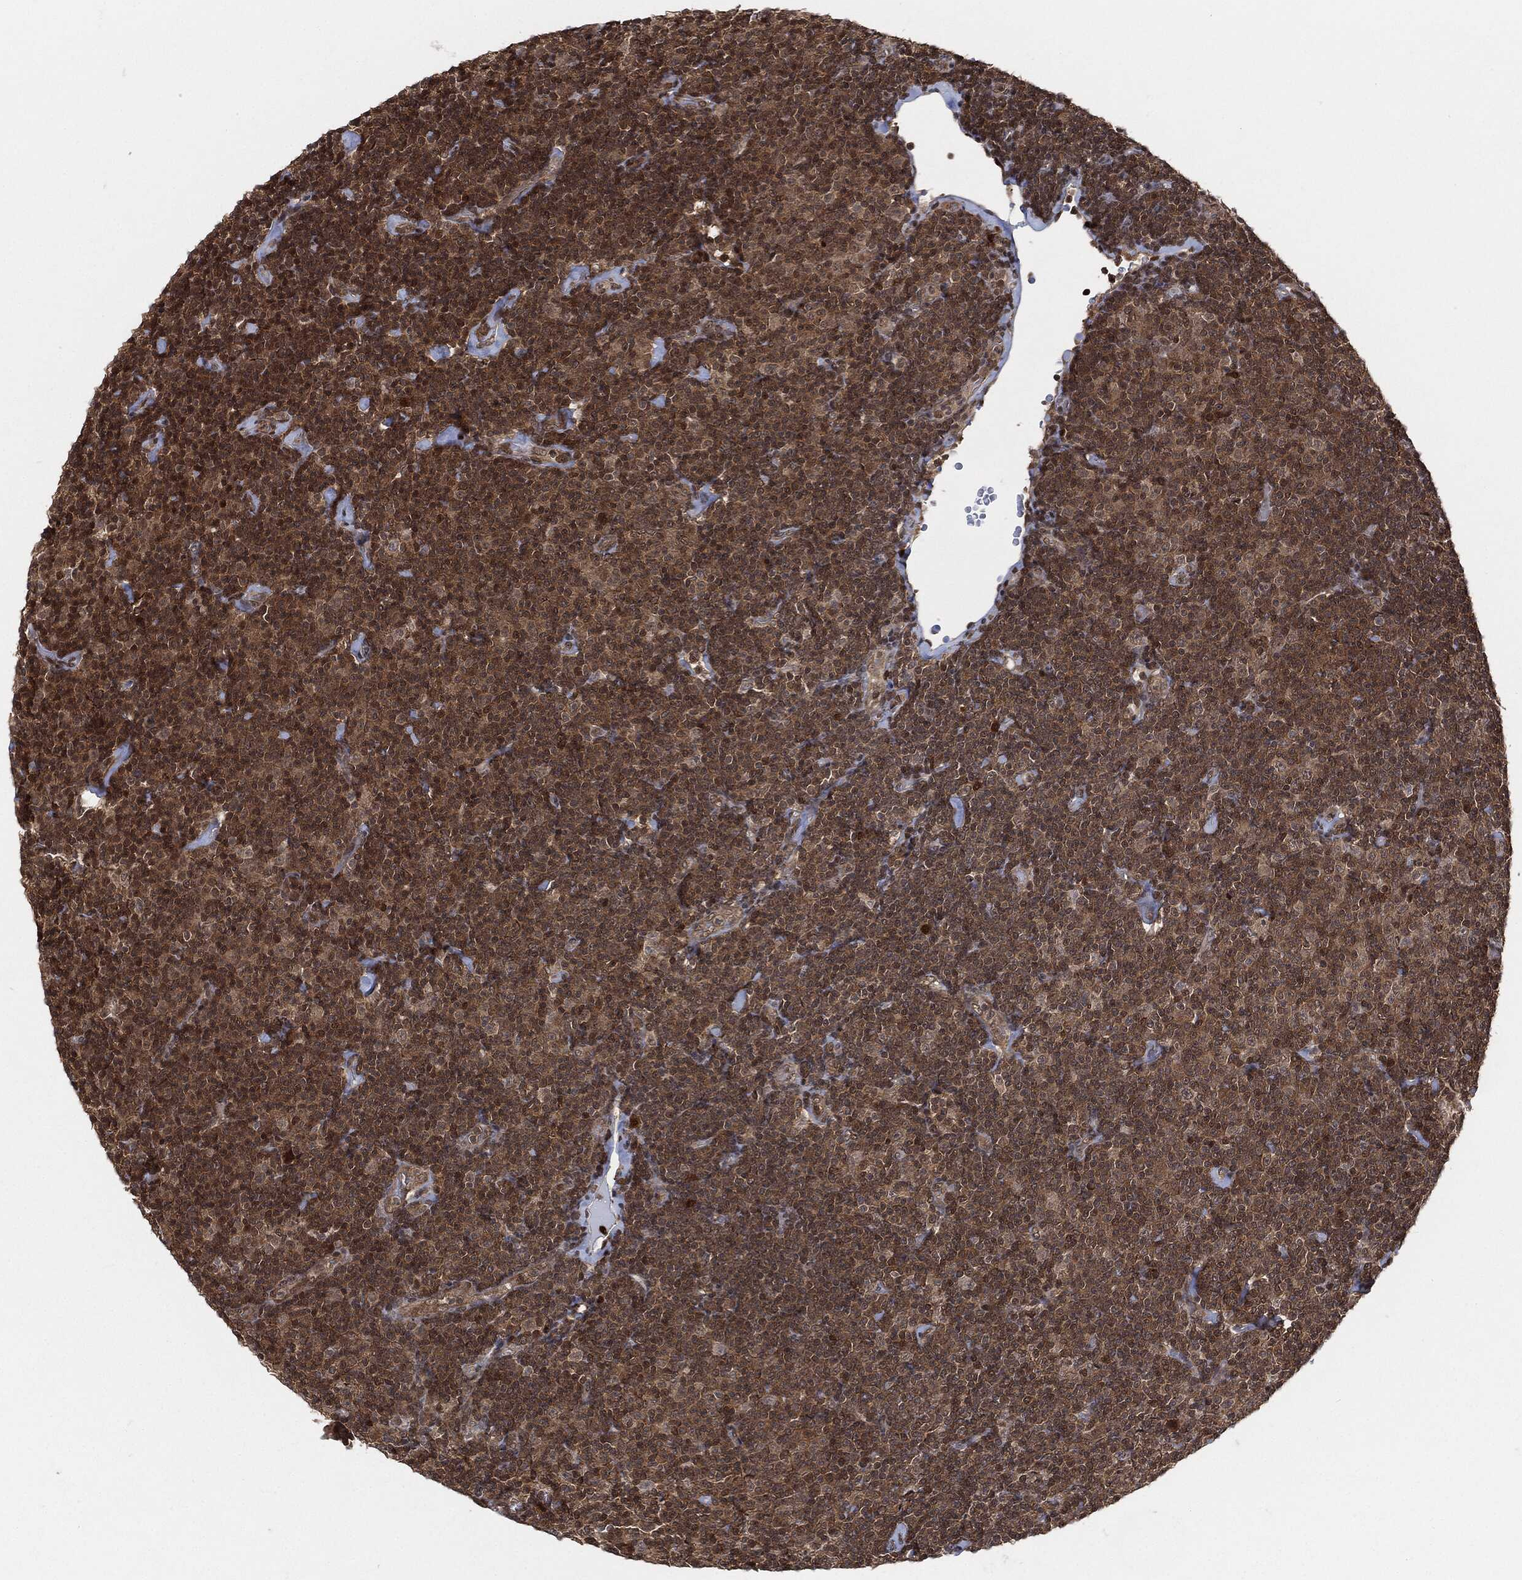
{"staining": {"intensity": "moderate", "quantity": ">75%", "location": "cytoplasmic/membranous,nuclear"}, "tissue": "lymphoma", "cell_type": "Tumor cells", "image_type": "cancer", "snomed": [{"axis": "morphology", "description": "Malignant lymphoma, non-Hodgkin's type, Low grade"}, {"axis": "topography", "description": "Lymph node"}], "caption": "Protein analysis of lymphoma tissue demonstrates moderate cytoplasmic/membranous and nuclear staining in approximately >75% of tumor cells.", "gene": "CUTA", "patient": {"sex": "male", "age": 81}}